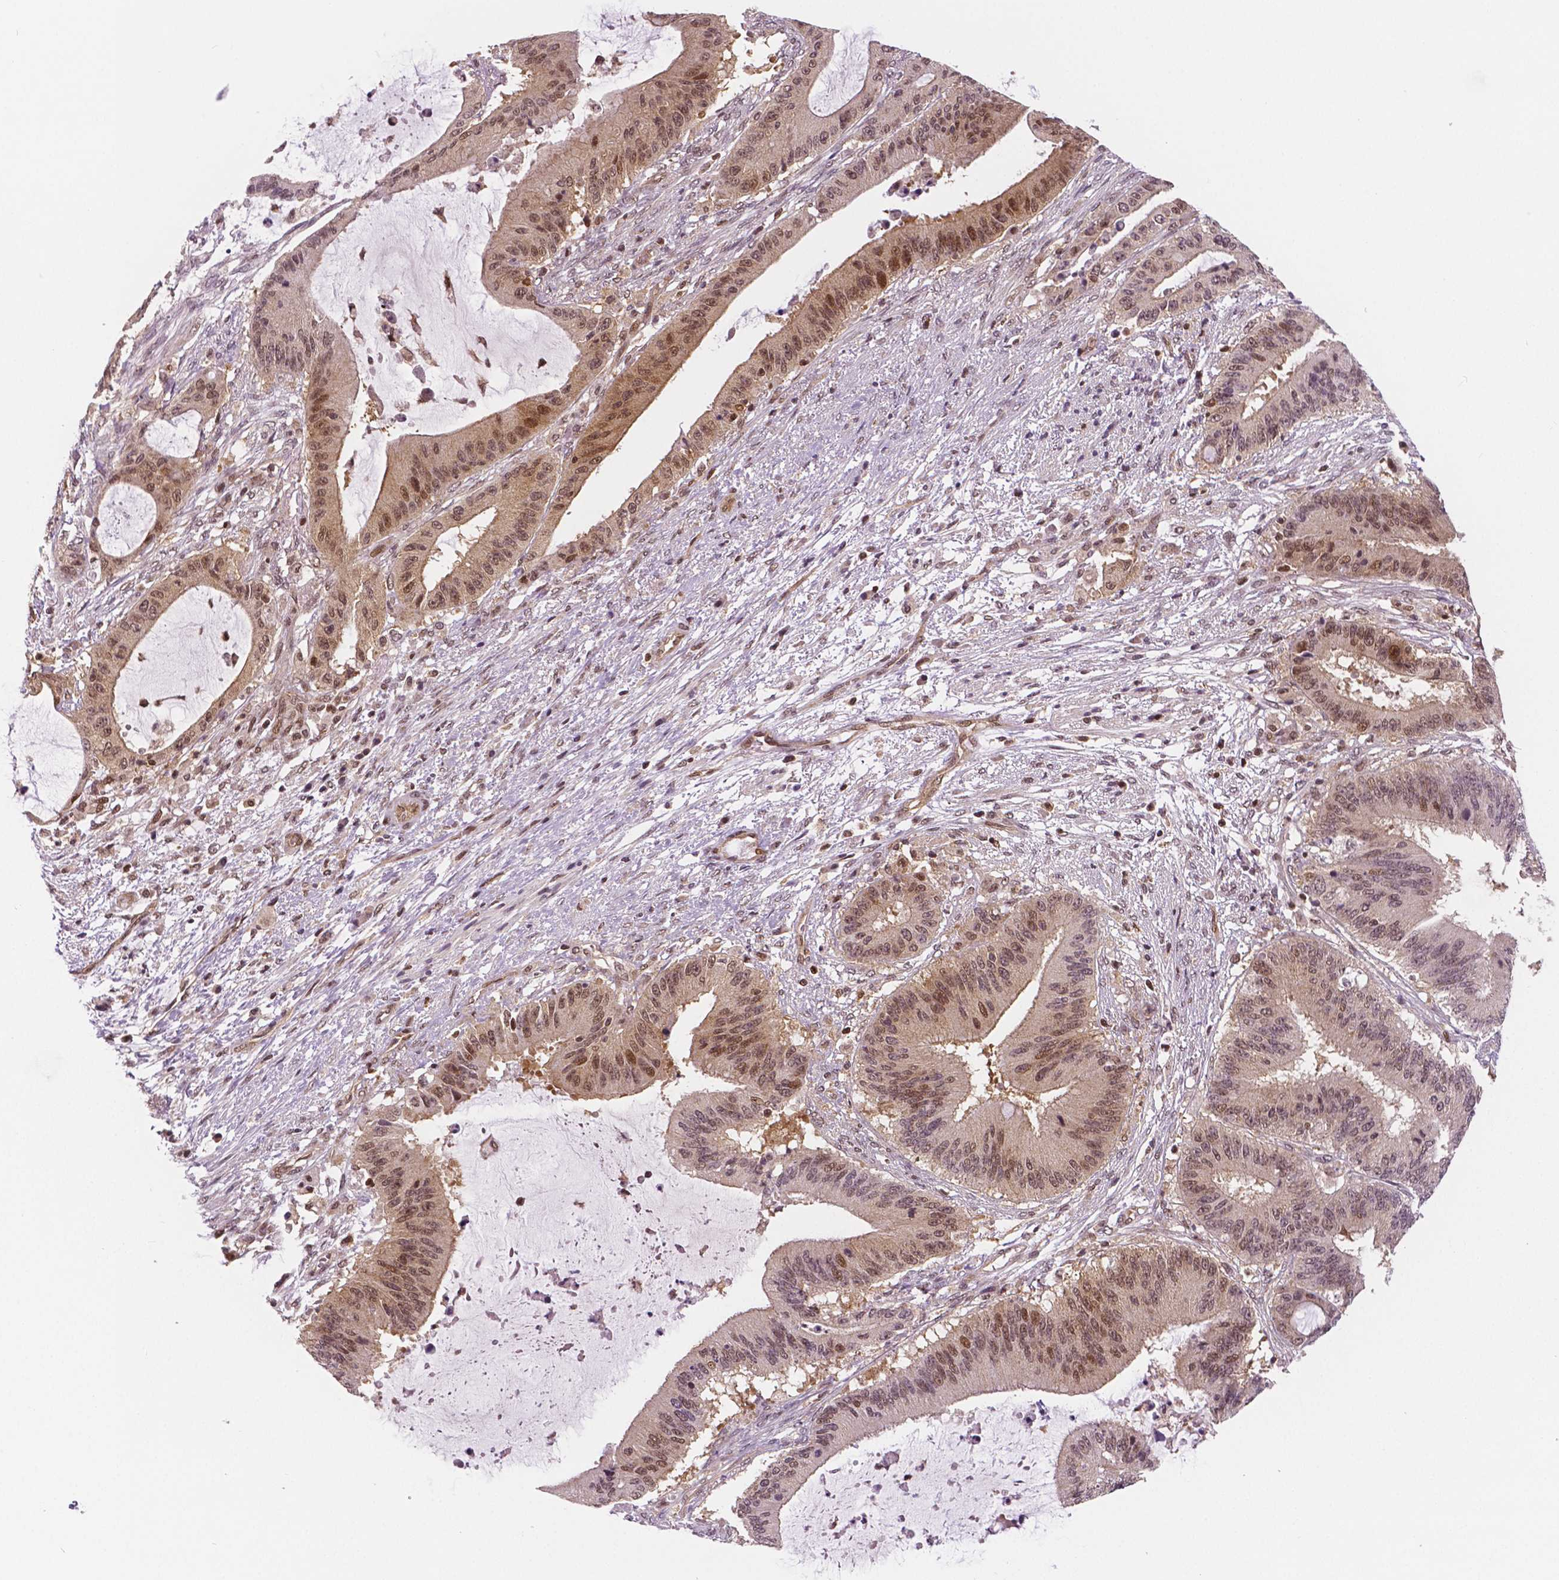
{"staining": {"intensity": "moderate", "quantity": "25%-75%", "location": "cytoplasmic/membranous,nuclear"}, "tissue": "liver cancer", "cell_type": "Tumor cells", "image_type": "cancer", "snomed": [{"axis": "morphology", "description": "Normal tissue, NOS"}, {"axis": "morphology", "description": "Cholangiocarcinoma"}, {"axis": "topography", "description": "Liver"}, {"axis": "topography", "description": "Peripheral nerve tissue"}], "caption": "Brown immunohistochemical staining in liver cancer (cholangiocarcinoma) displays moderate cytoplasmic/membranous and nuclear positivity in about 25%-75% of tumor cells.", "gene": "STAT3", "patient": {"sex": "female", "age": 73}}